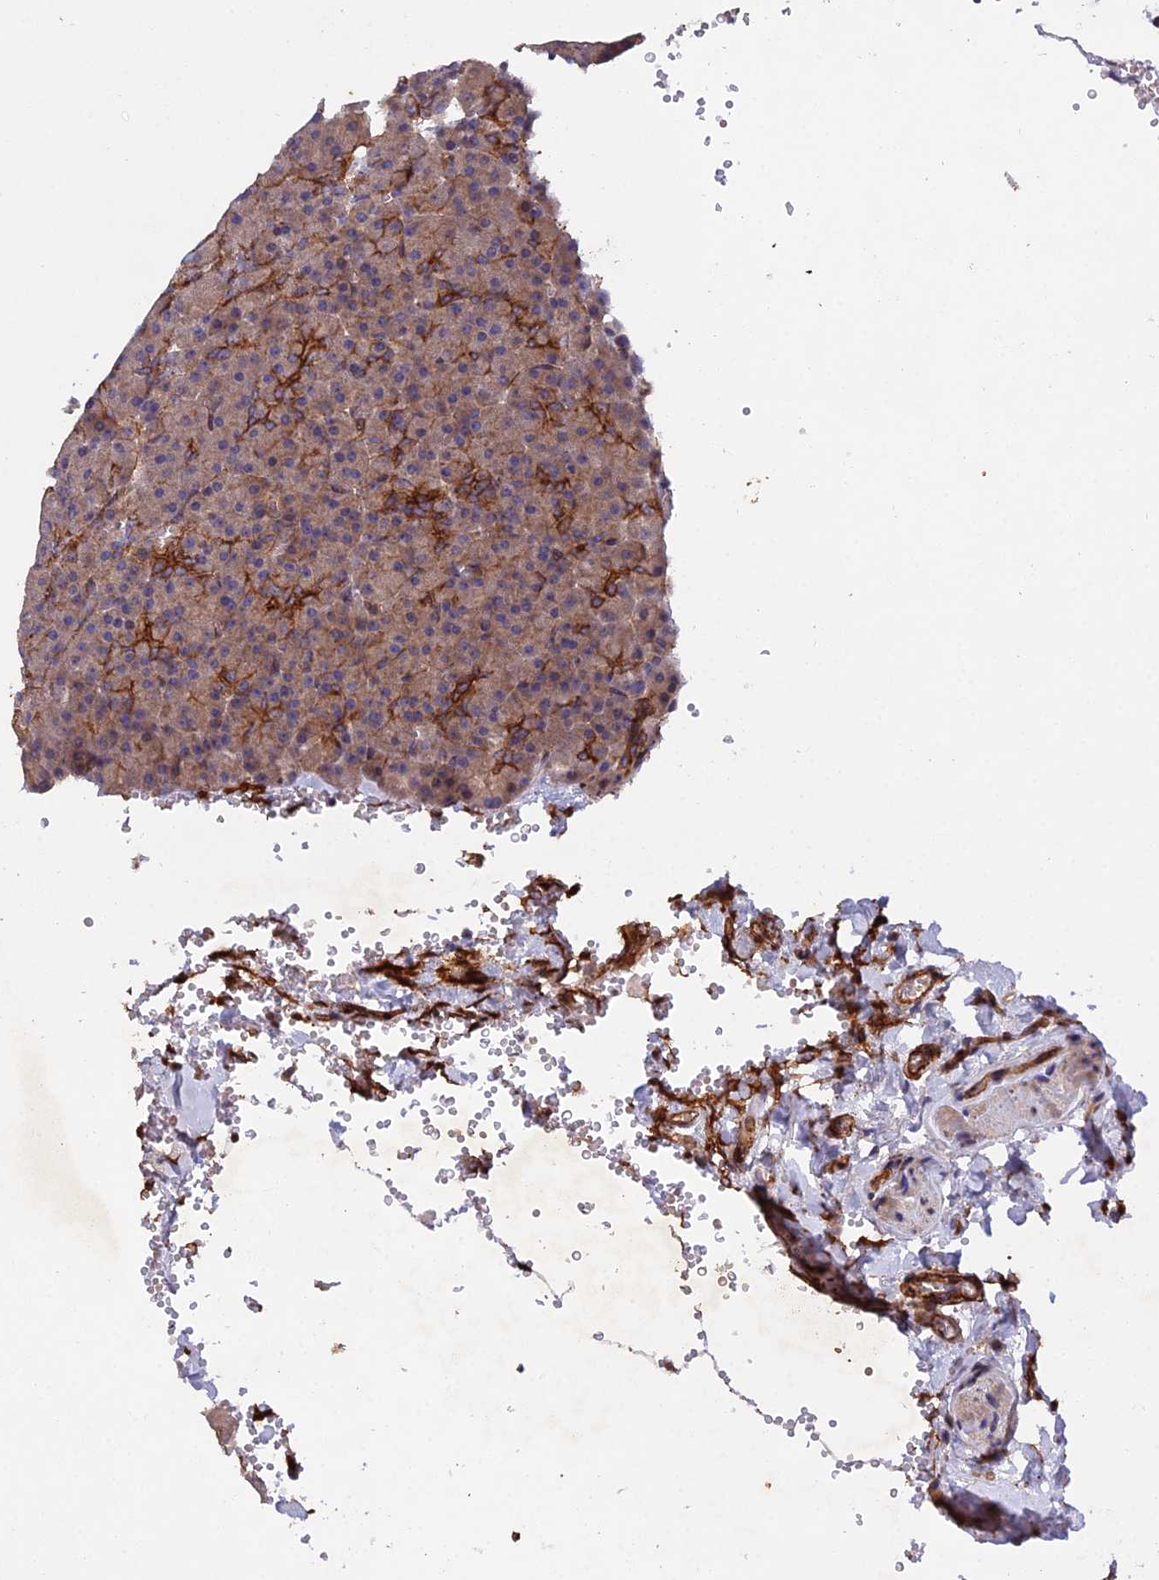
{"staining": {"intensity": "strong", "quantity": "25%-75%", "location": "cytoplasmic/membranous"}, "tissue": "pancreas", "cell_type": "Exocrine glandular cells", "image_type": "normal", "snomed": [{"axis": "morphology", "description": "Normal tissue, NOS"}, {"axis": "topography", "description": "Pancreas"}], "caption": "IHC of benign pancreas exhibits high levels of strong cytoplasmic/membranous expression in approximately 25%-75% of exocrine glandular cells.", "gene": "RALGAPA2", "patient": {"sex": "female", "age": 35}}